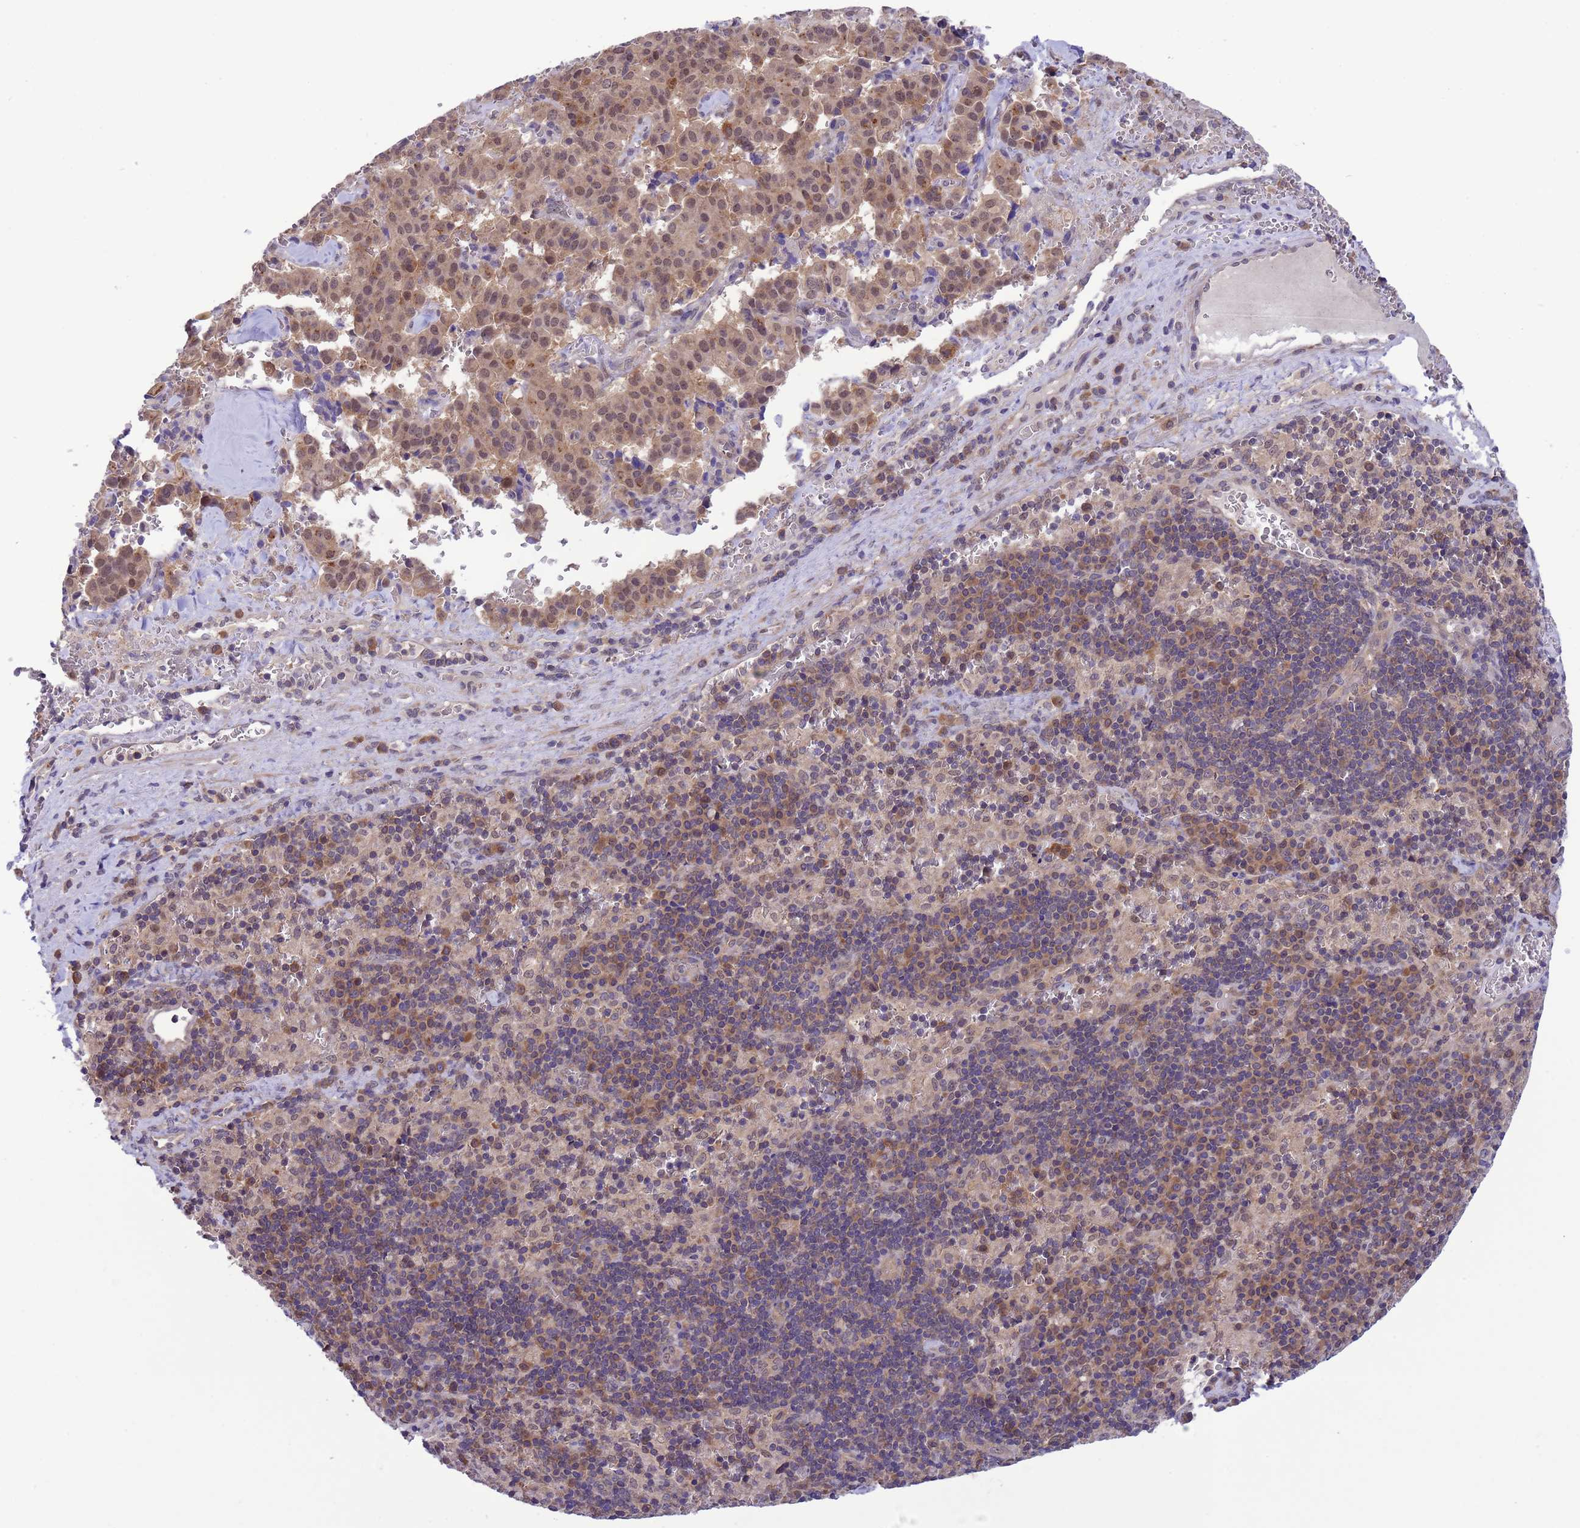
{"staining": {"intensity": "moderate", "quantity": ">75%", "location": "nuclear"}, "tissue": "pancreatic cancer", "cell_type": "Tumor cells", "image_type": "cancer", "snomed": [{"axis": "morphology", "description": "Adenocarcinoma, NOS"}, {"axis": "topography", "description": "Pancreas"}], "caption": "An image of human adenocarcinoma (pancreatic) stained for a protein reveals moderate nuclear brown staining in tumor cells.", "gene": "ZNF461", "patient": {"sex": "male", "age": 65}}